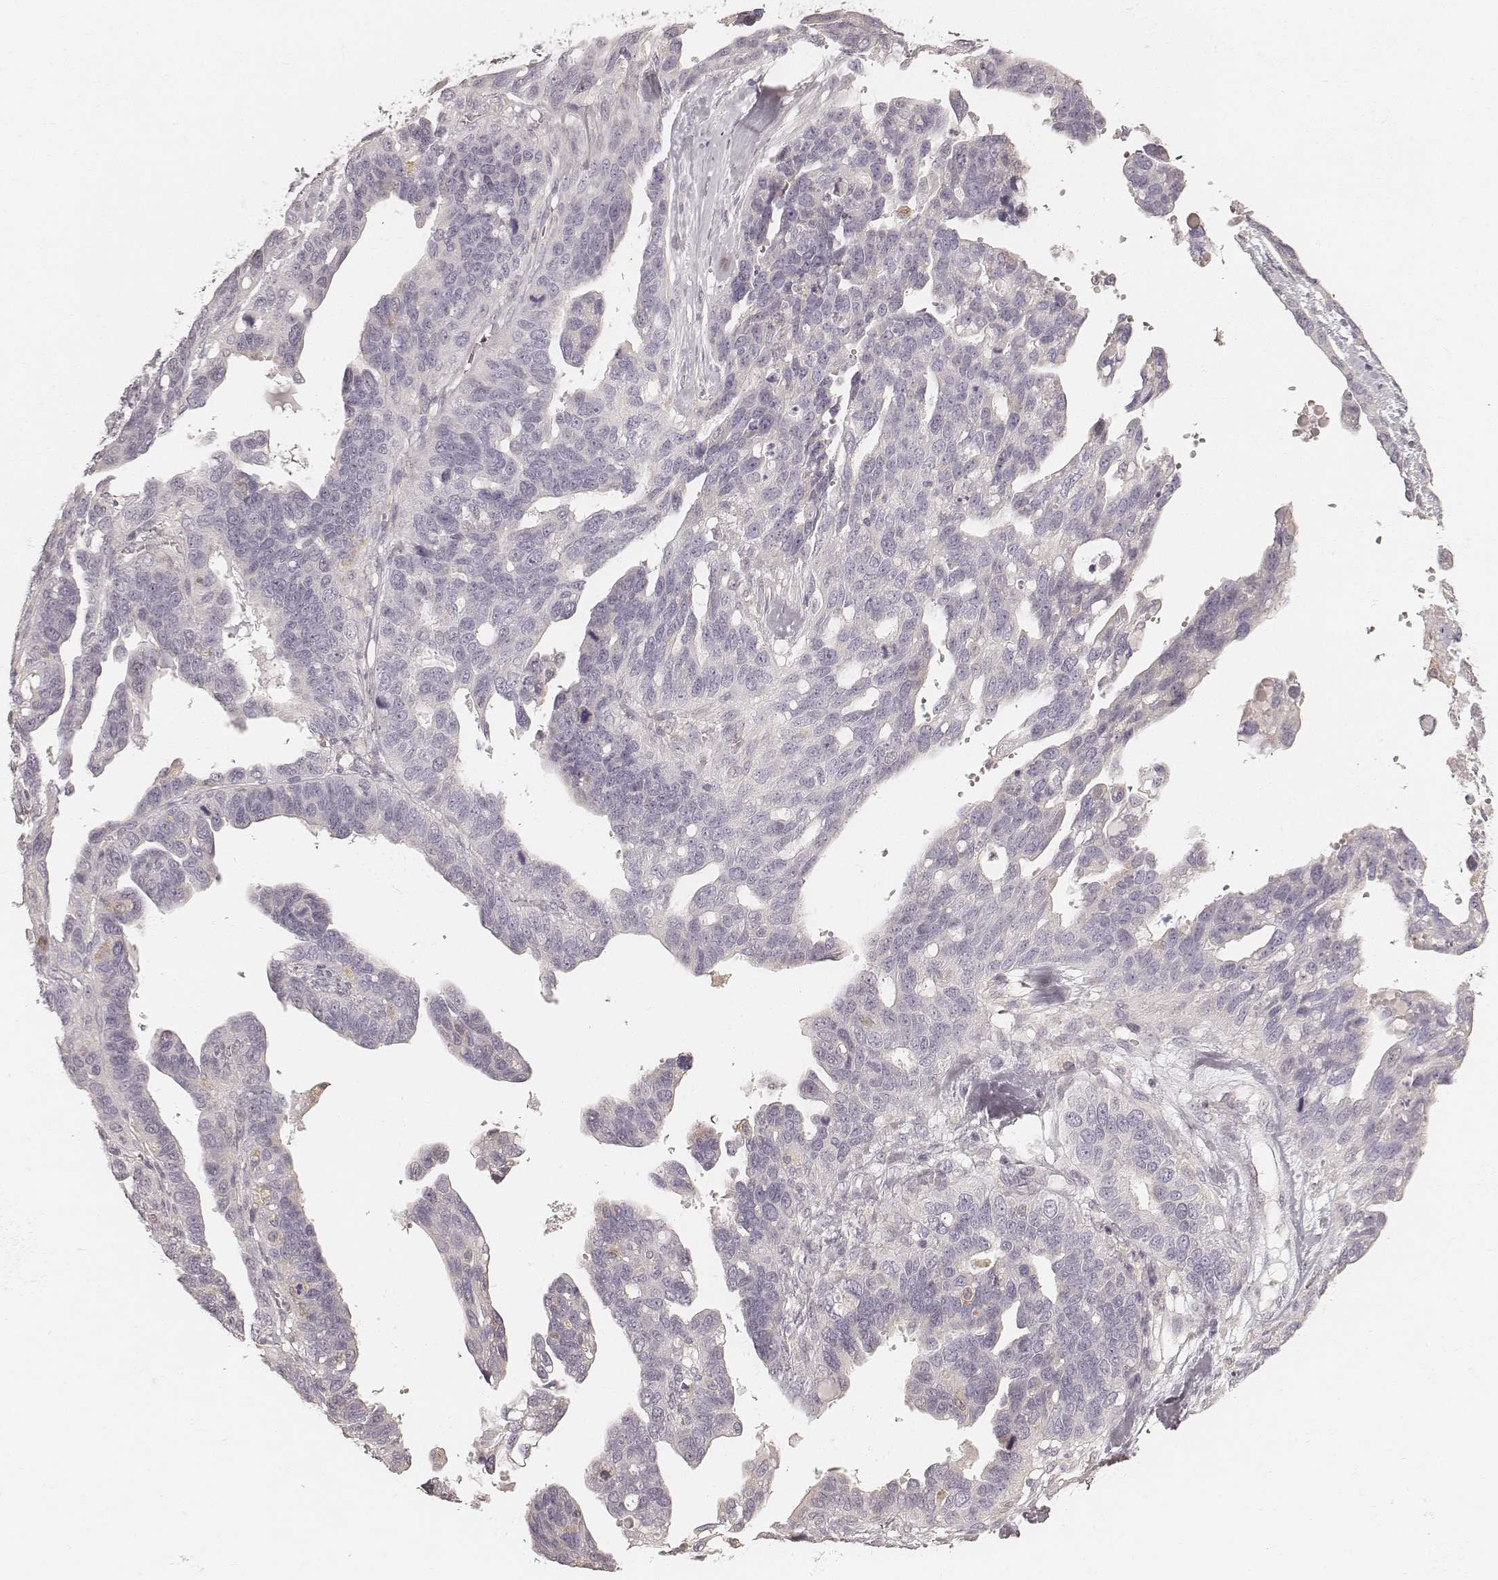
{"staining": {"intensity": "negative", "quantity": "none", "location": "none"}, "tissue": "ovarian cancer", "cell_type": "Tumor cells", "image_type": "cancer", "snomed": [{"axis": "morphology", "description": "Cystadenocarcinoma, serous, NOS"}, {"axis": "topography", "description": "Ovary"}], "caption": "The photomicrograph reveals no staining of tumor cells in ovarian cancer.", "gene": "FMNL2", "patient": {"sex": "female", "age": 69}}